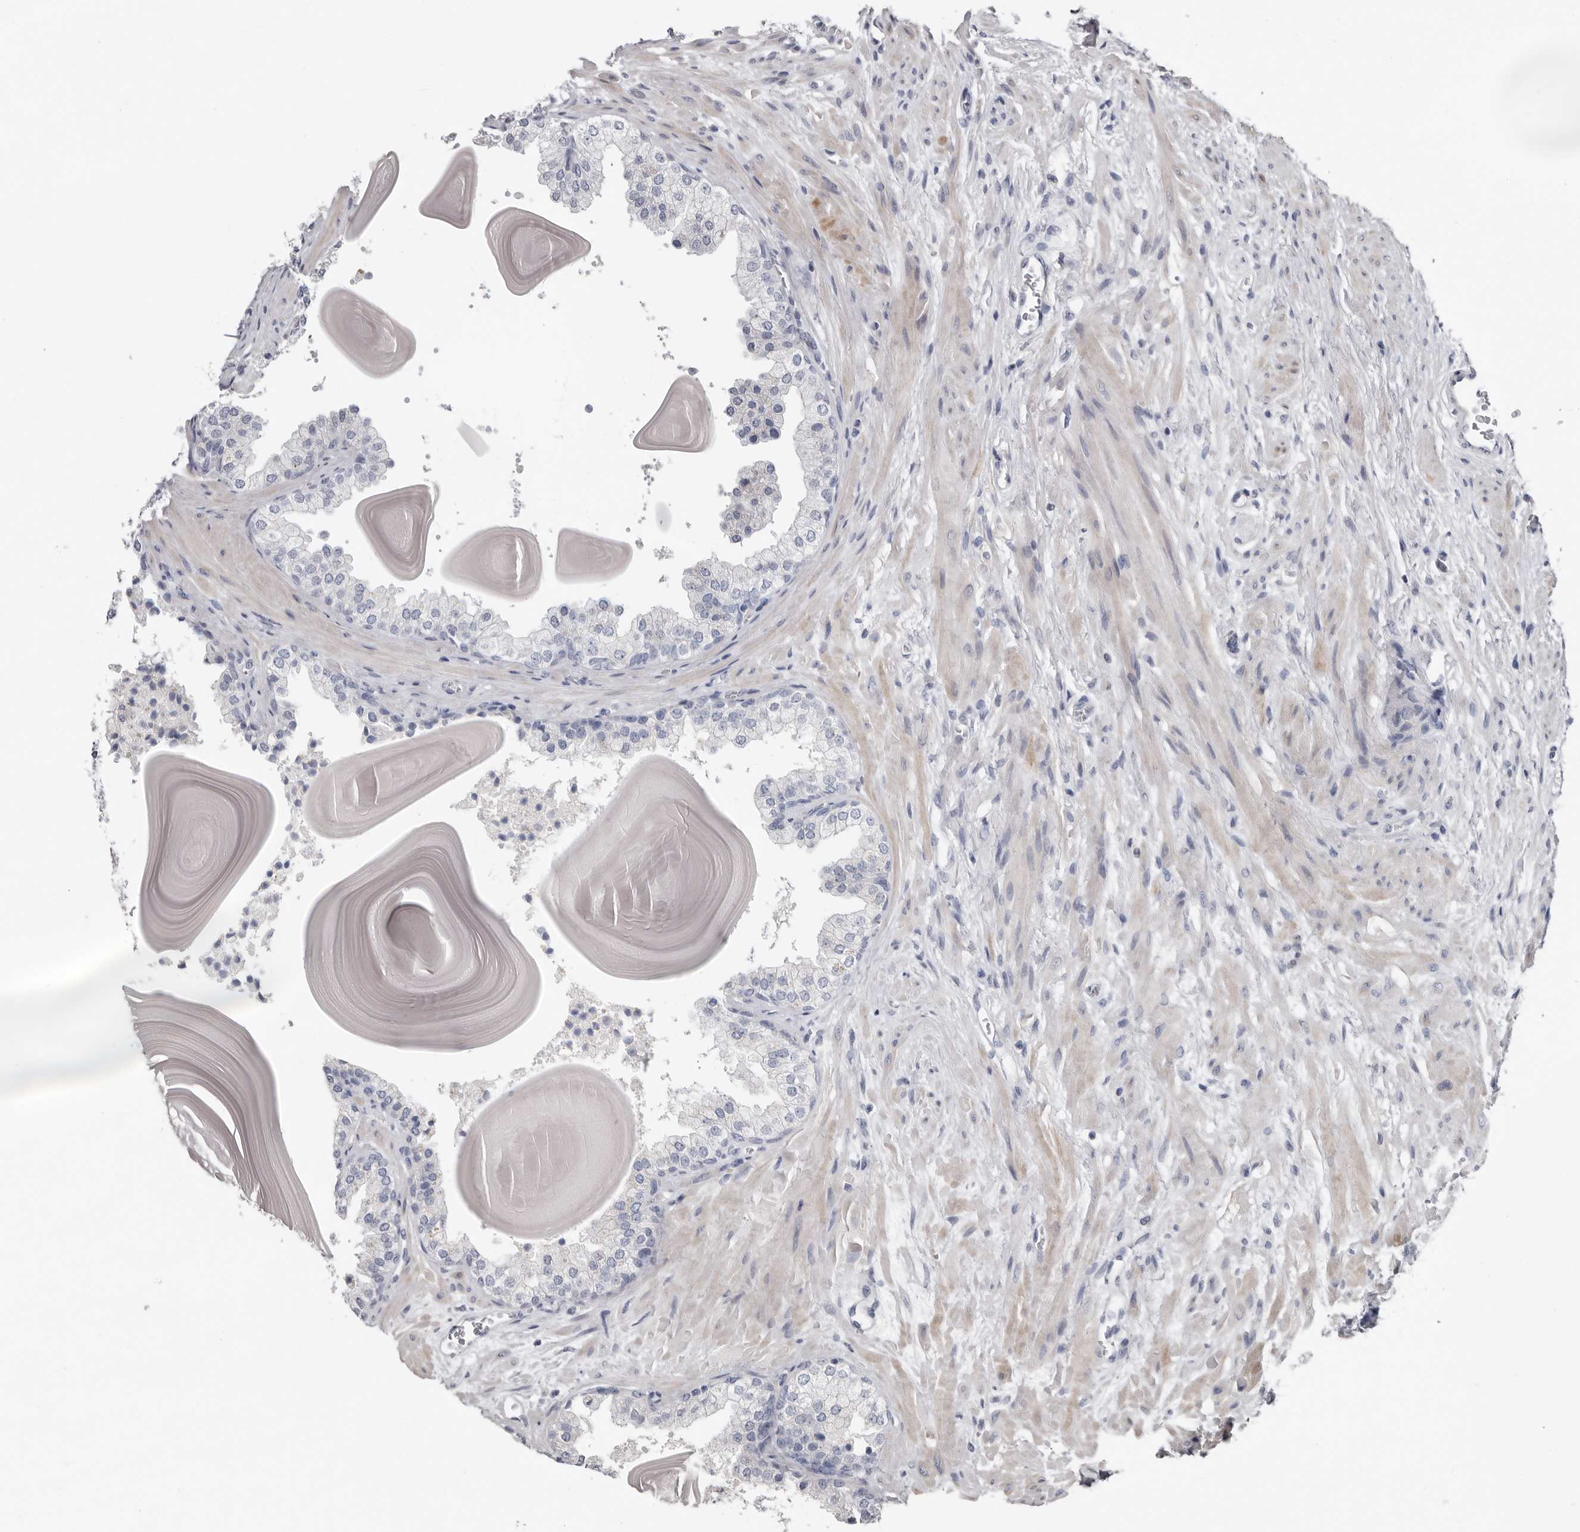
{"staining": {"intensity": "negative", "quantity": "none", "location": "none"}, "tissue": "prostate", "cell_type": "Glandular cells", "image_type": "normal", "snomed": [{"axis": "morphology", "description": "Normal tissue, NOS"}, {"axis": "topography", "description": "Prostate"}], "caption": "This image is of benign prostate stained with IHC to label a protein in brown with the nuclei are counter-stained blue. There is no staining in glandular cells. (Brightfield microscopy of DAB (3,3'-diaminobenzidine) immunohistochemistry (IHC) at high magnification).", "gene": "FABP7", "patient": {"sex": "male", "age": 48}}